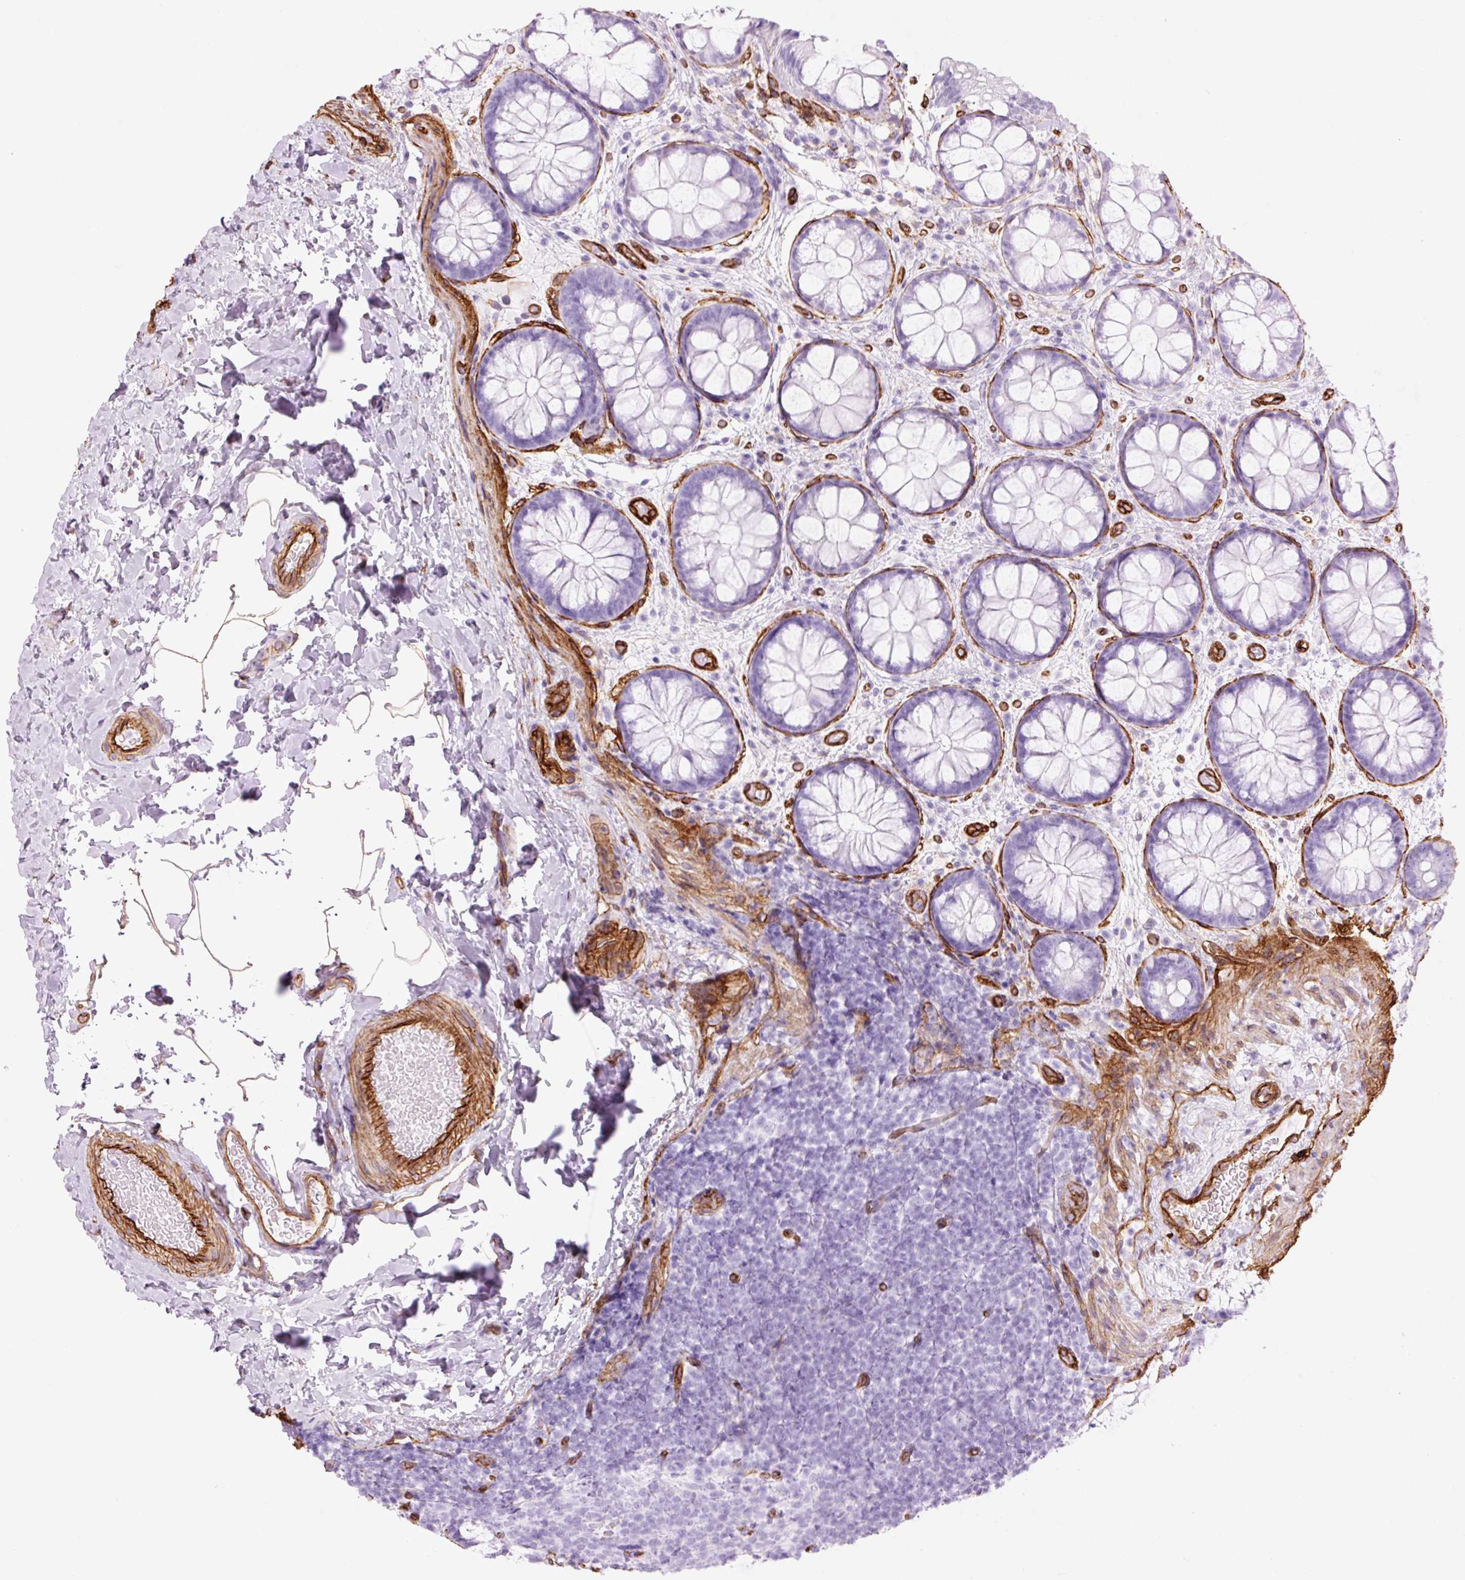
{"staining": {"intensity": "strong", "quantity": ">75%", "location": "cytoplasmic/membranous"}, "tissue": "colon", "cell_type": "Endothelial cells", "image_type": "normal", "snomed": [{"axis": "morphology", "description": "Normal tissue, NOS"}, {"axis": "topography", "description": "Colon"}], "caption": "IHC photomicrograph of normal colon: colon stained using immunohistochemistry (IHC) shows high levels of strong protein expression localized specifically in the cytoplasmic/membranous of endothelial cells, appearing as a cytoplasmic/membranous brown color.", "gene": "CAV1", "patient": {"sex": "male", "age": 46}}